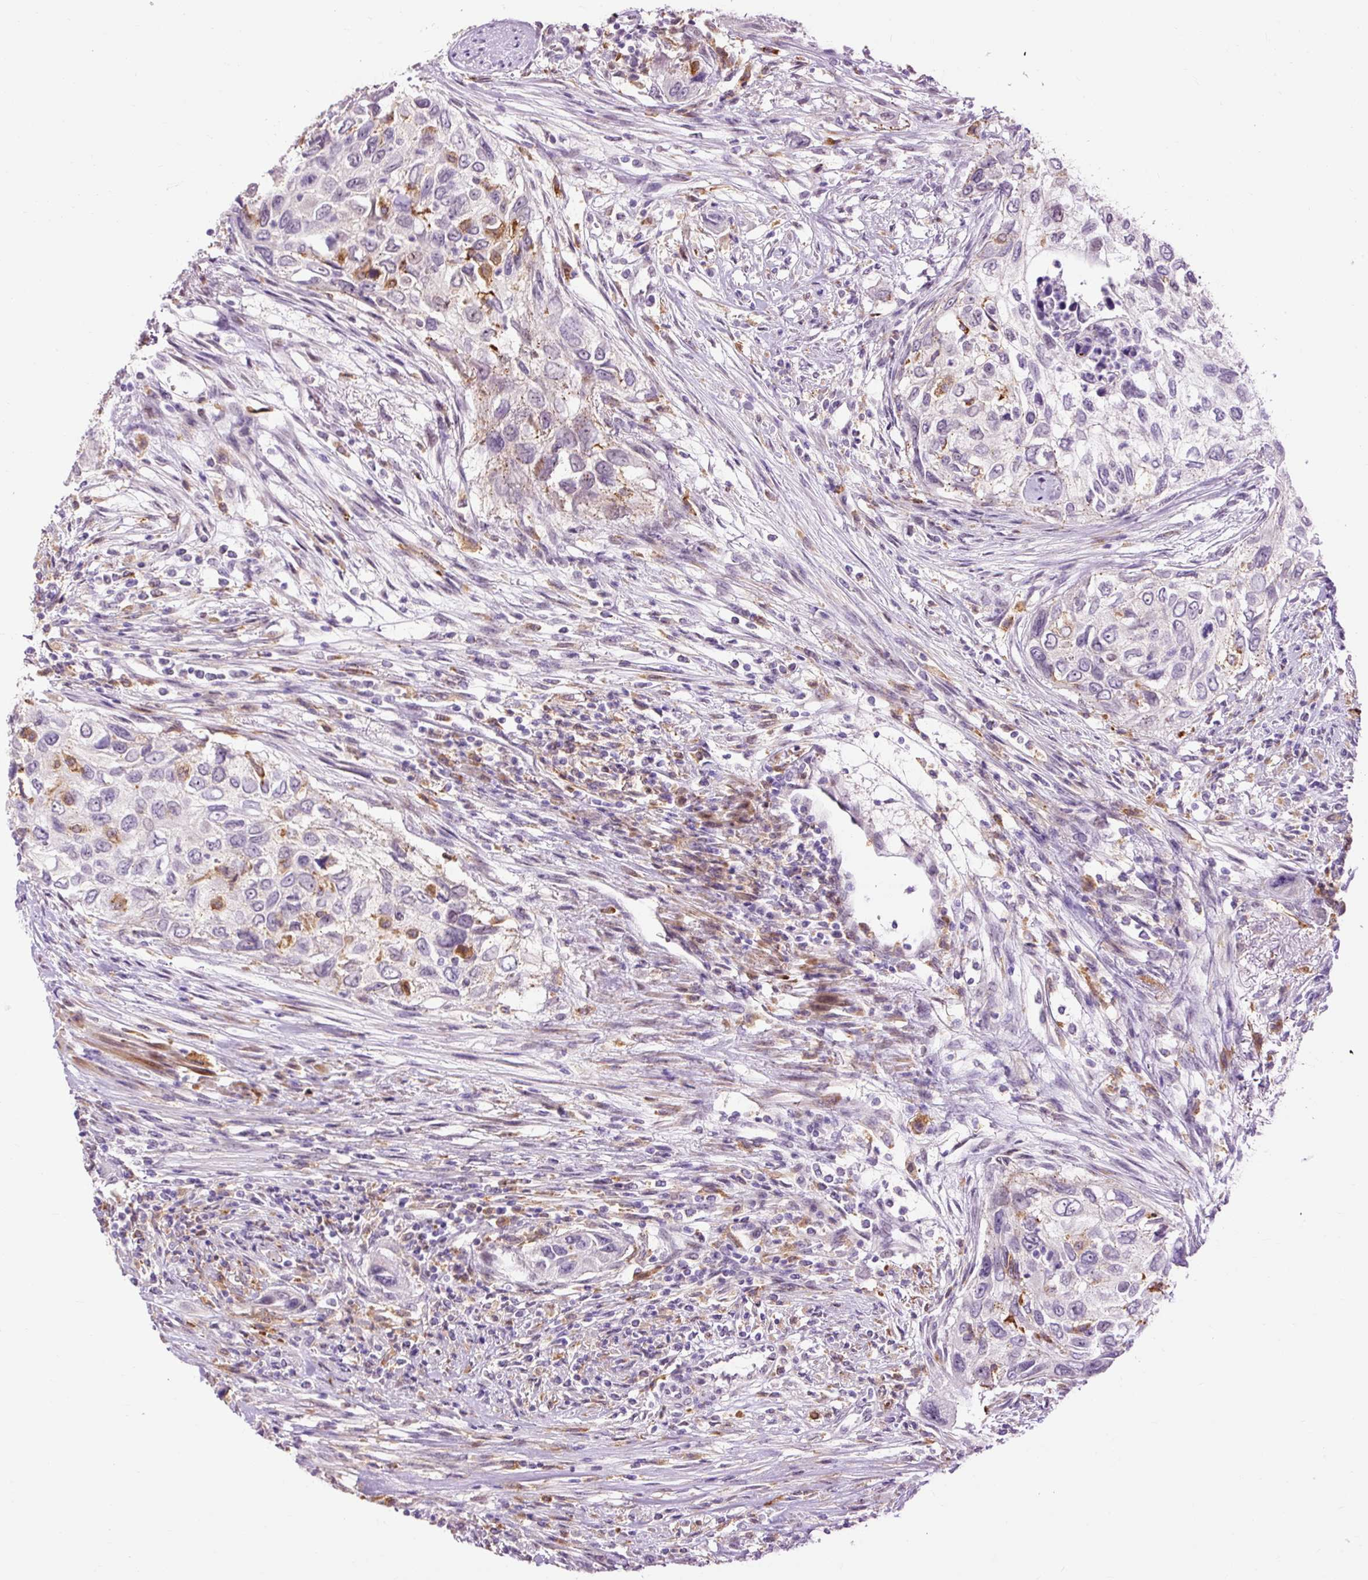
{"staining": {"intensity": "weak", "quantity": "<25%", "location": "cytoplasmic/membranous,nuclear"}, "tissue": "urothelial cancer", "cell_type": "Tumor cells", "image_type": "cancer", "snomed": [{"axis": "morphology", "description": "Urothelial carcinoma, High grade"}, {"axis": "topography", "description": "Urinary bladder"}], "caption": "Tumor cells are negative for brown protein staining in urothelial cancer.", "gene": "LY86", "patient": {"sex": "female", "age": 60}}